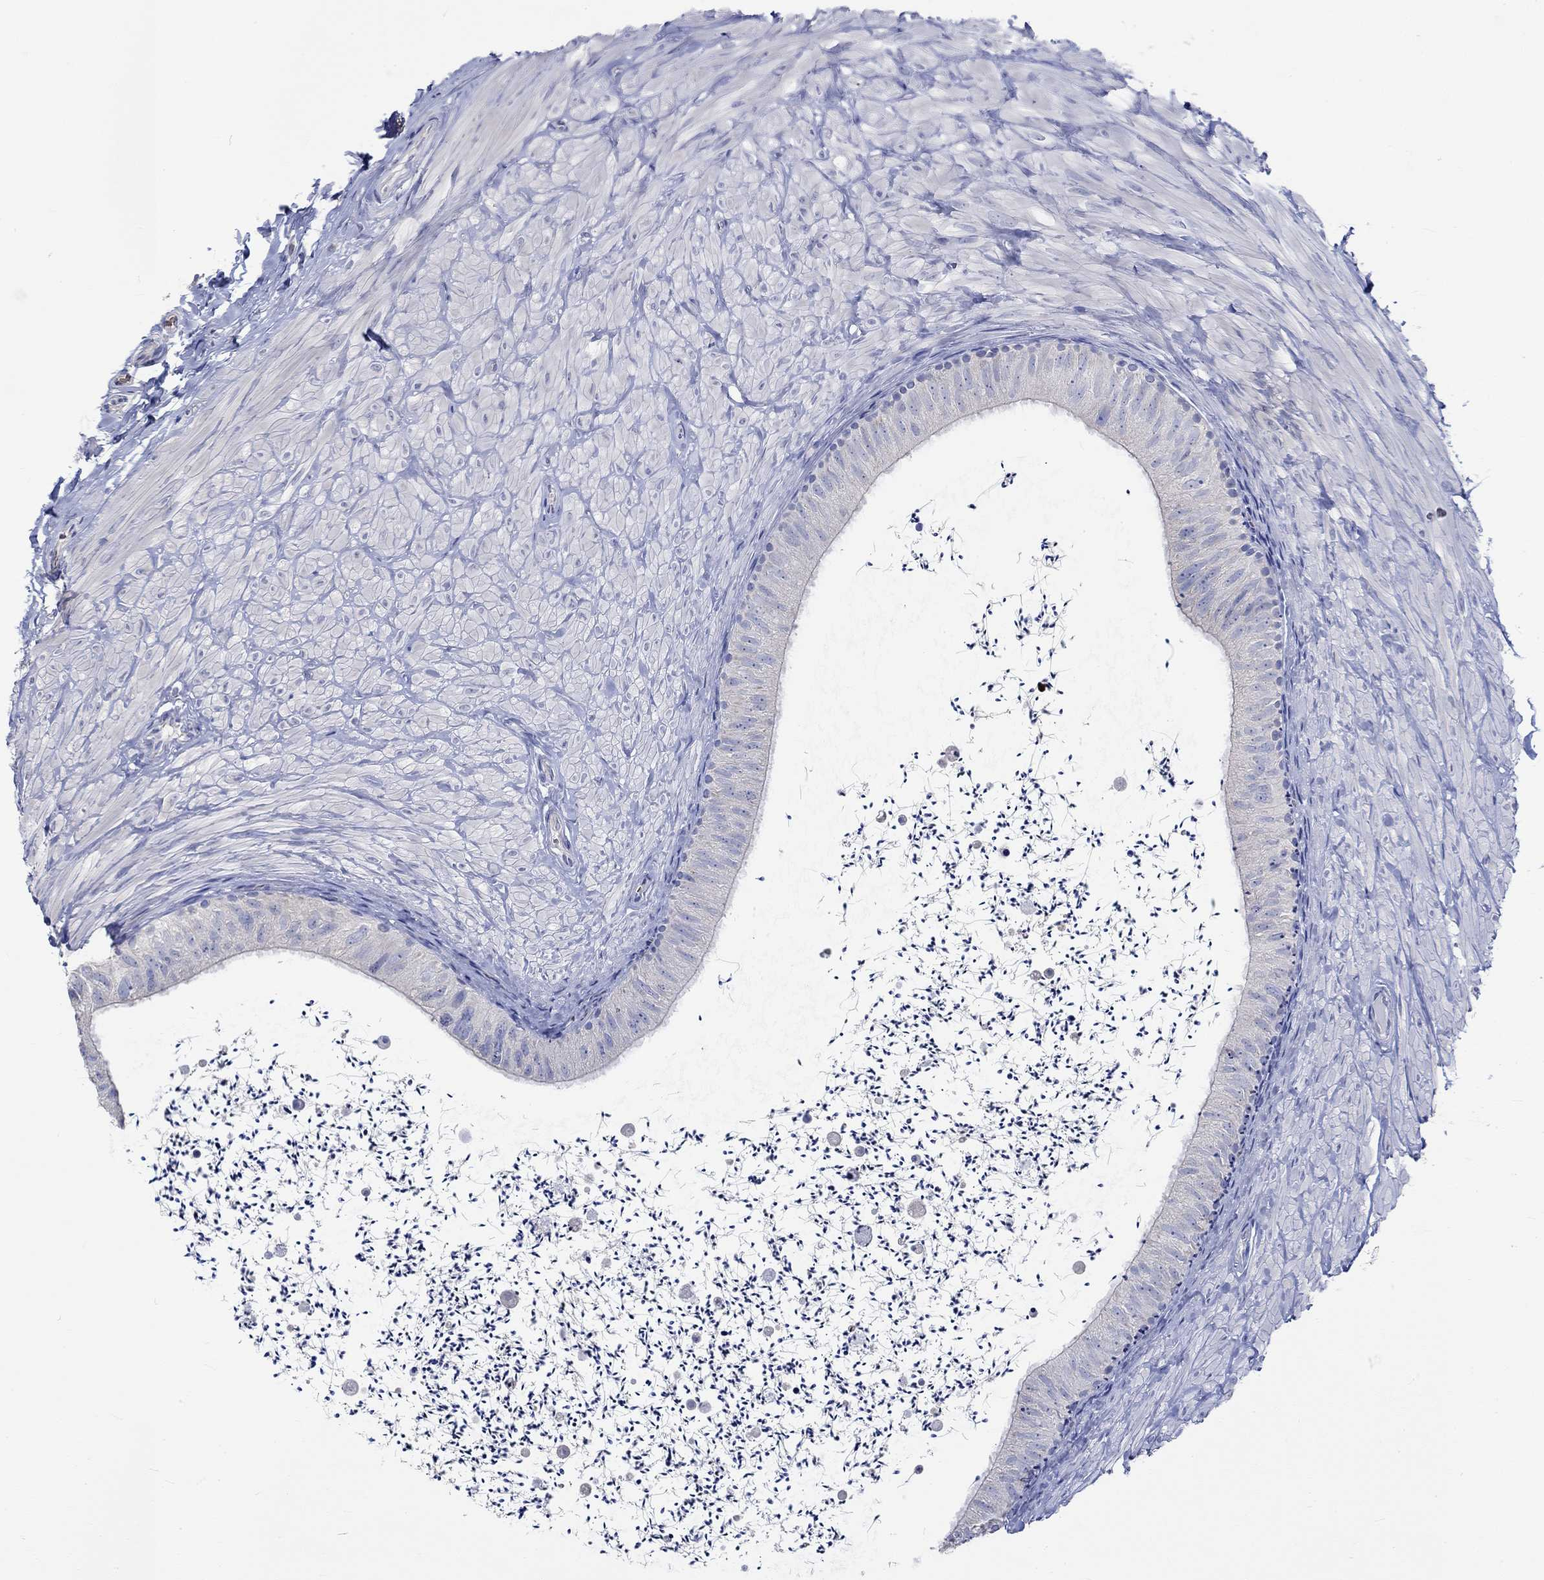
{"staining": {"intensity": "negative", "quantity": "none", "location": "none"}, "tissue": "epididymis", "cell_type": "Glandular cells", "image_type": "normal", "snomed": [{"axis": "morphology", "description": "Normal tissue, NOS"}, {"axis": "topography", "description": "Epididymis"}], "caption": "The photomicrograph exhibits no significant expression in glandular cells of epididymis. (Brightfield microscopy of DAB (3,3'-diaminobenzidine) IHC at high magnification).", "gene": "KCNA1", "patient": {"sex": "male", "age": 32}}